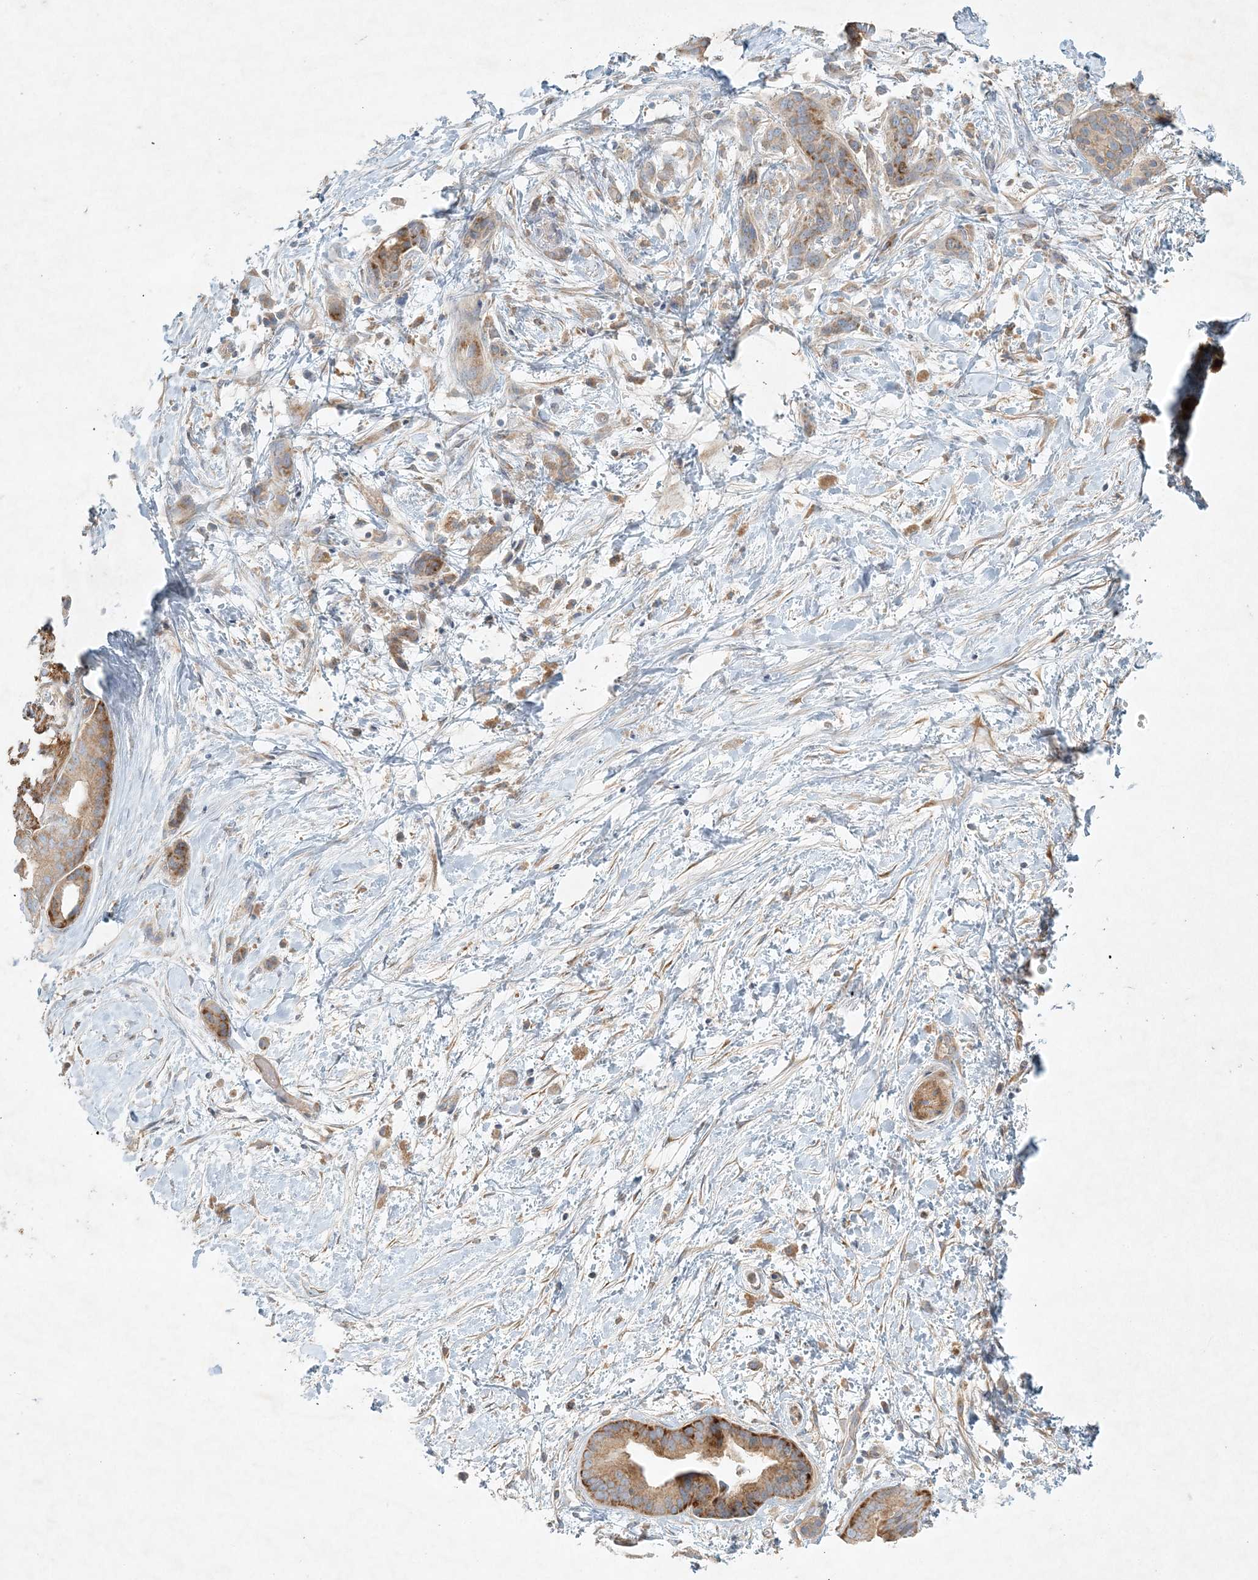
{"staining": {"intensity": "moderate", "quantity": ">75%", "location": "cytoplasmic/membranous"}, "tissue": "pancreatic cancer", "cell_type": "Tumor cells", "image_type": "cancer", "snomed": [{"axis": "morphology", "description": "Normal tissue, NOS"}, {"axis": "morphology", "description": "Adenocarcinoma, NOS"}, {"axis": "topography", "description": "Pancreas"}, {"axis": "topography", "description": "Peripheral nerve tissue"}], "caption": "There is medium levels of moderate cytoplasmic/membranous expression in tumor cells of adenocarcinoma (pancreatic), as demonstrated by immunohistochemical staining (brown color).", "gene": "STK11IP", "patient": {"sex": "female", "age": 63}}